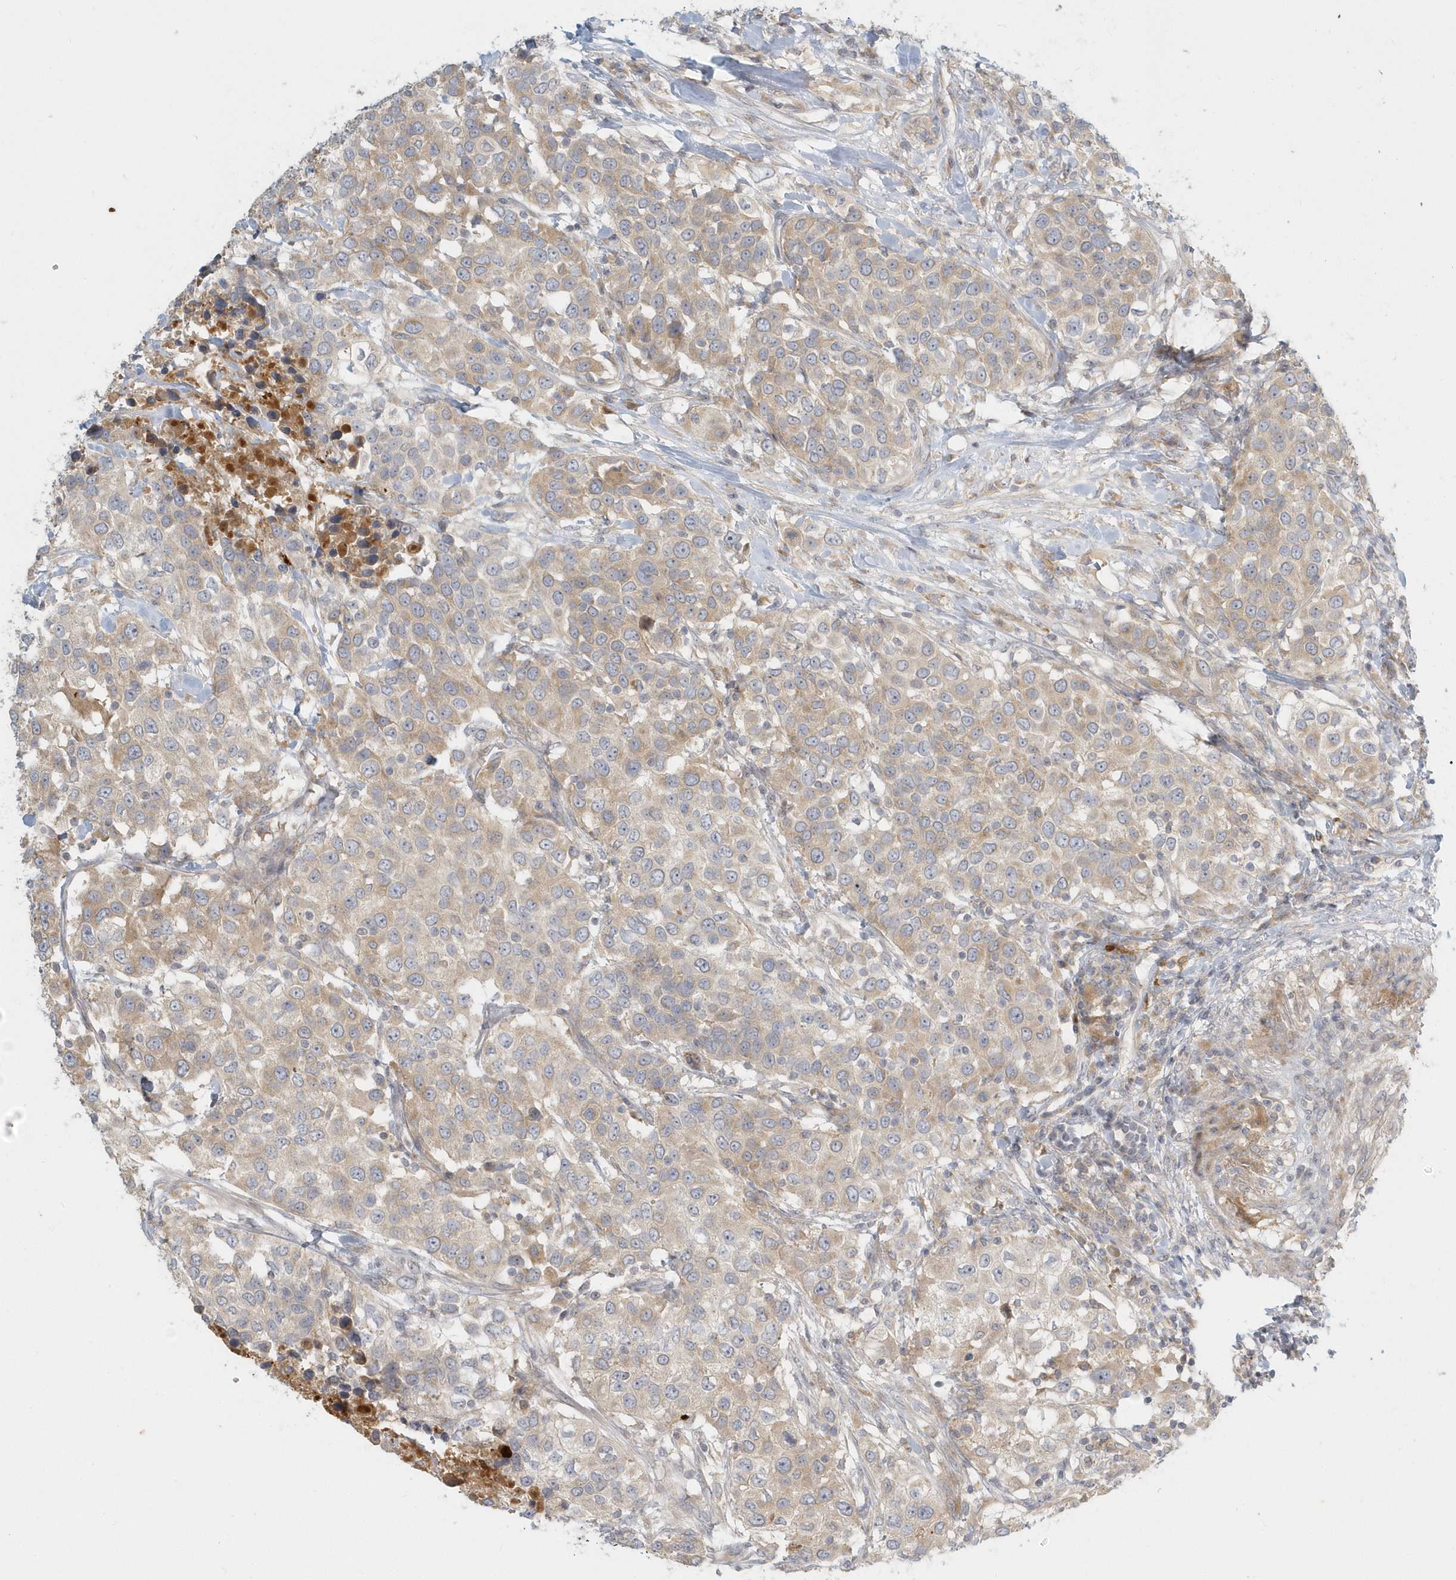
{"staining": {"intensity": "weak", "quantity": "25%-75%", "location": "cytoplasmic/membranous"}, "tissue": "urothelial cancer", "cell_type": "Tumor cells", "image_type": "cancer", "snomed": [{"axis": "morphology", "description": "Urothelial carcinoma, High grade"}, {"axis": "topography", "description": "Urinary bladder"}], "caption": "IHC photomicrograph of human high-grade urothelial carcinoma stained for a protein (brown), which reveals low levels of weak cytoplasmic/membranous staining in about 25%-75% of tumor cells.", "gene": "NAPB", "patient": {"sex": "female", "age": 80}}